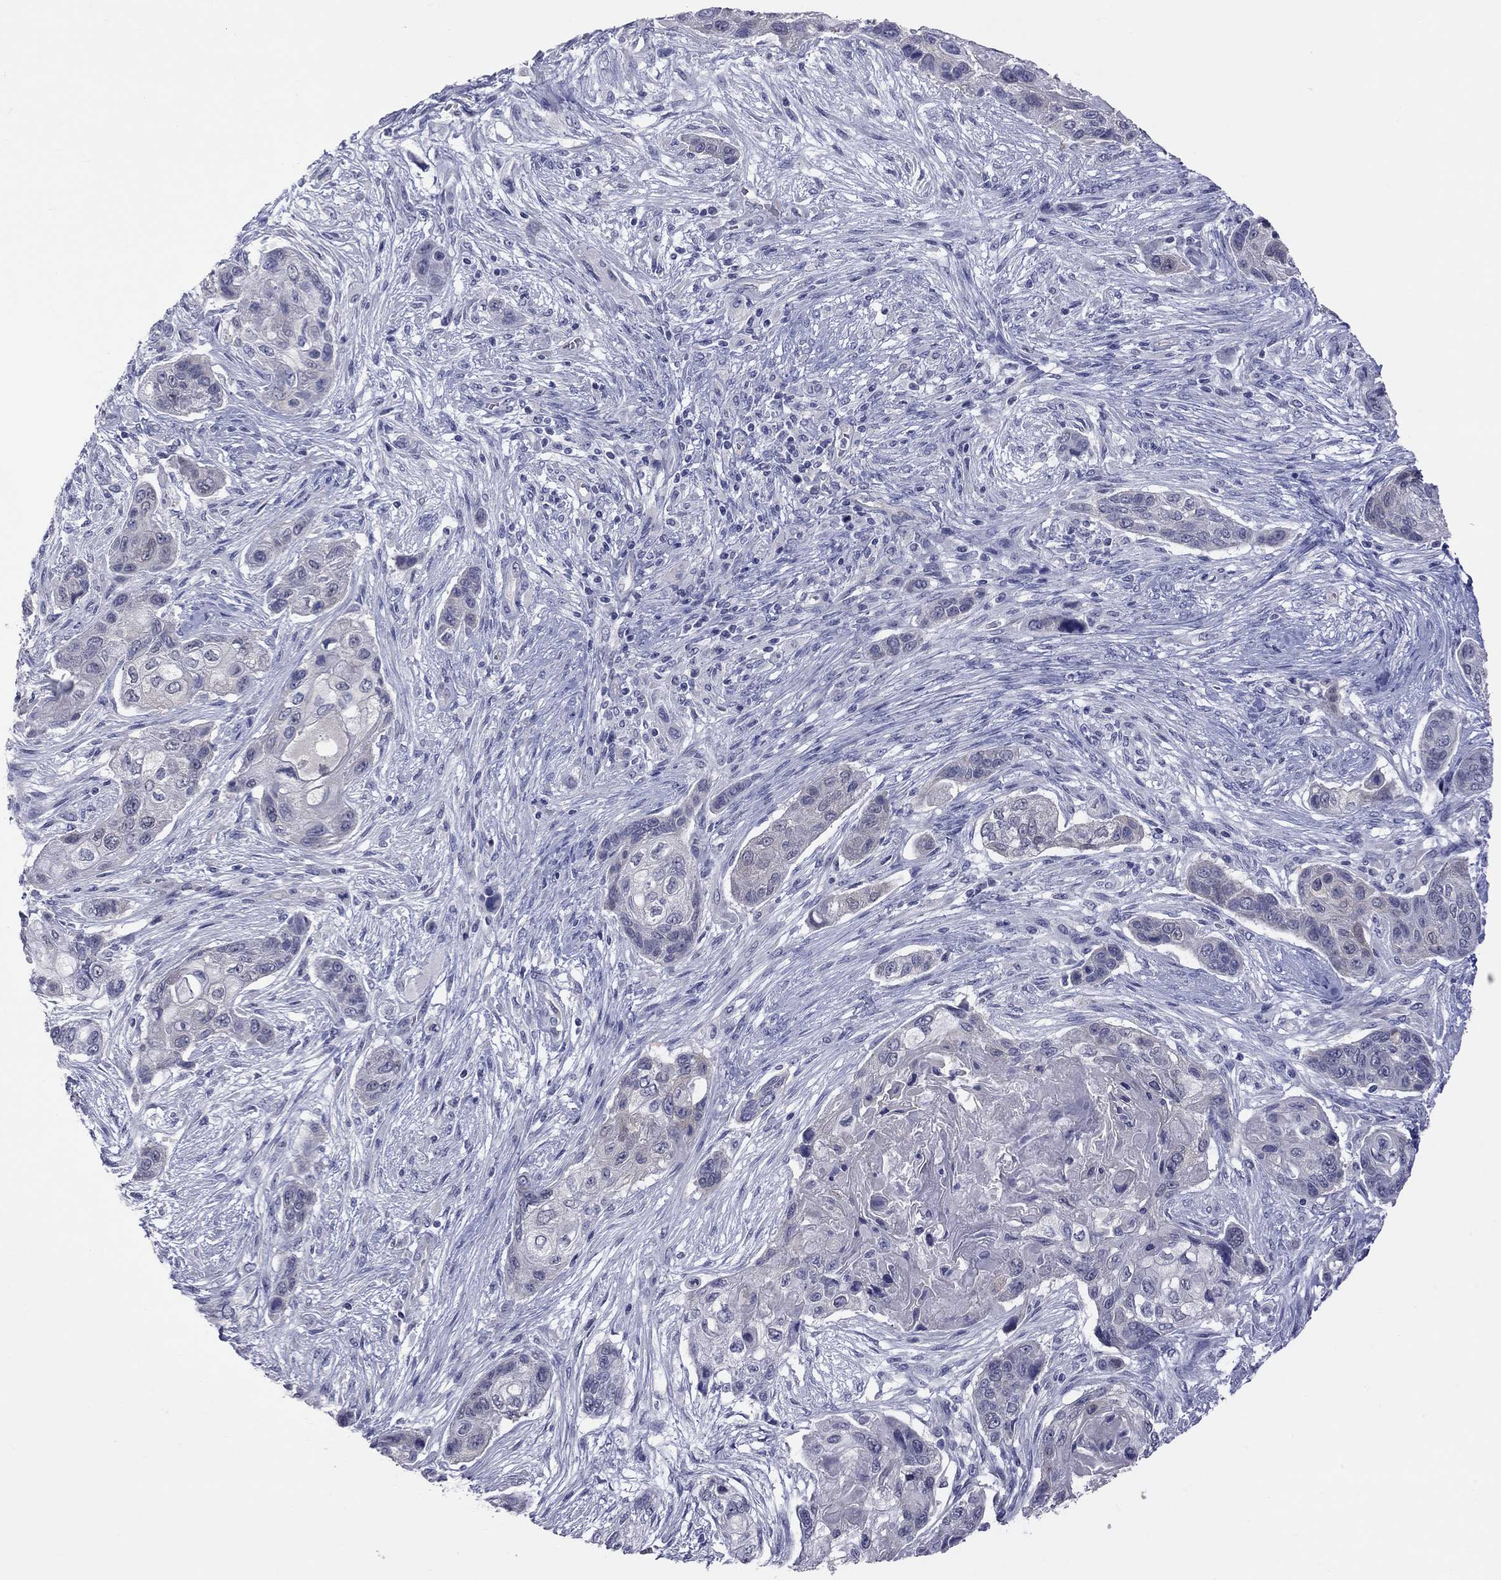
{"staining": {"intensity": "negative", "quantity": "none", "location": "none"}, "tissue": "lung cancer", "cell_type": "Tumor cells", "image_type": "cancer", "snomed": [{"axis": "morphology", "description": "Squamous cell carcinoma, NOS"}, {"axis": "topography", "description": "Lung"}], "caption": "This is an immunohistochemistry micrograph of human lung squamous cell carcinoma. There is no positivity in tumor cells.", "gene": "HYLS1", "patient": {"sex": "male", "age": 69}}